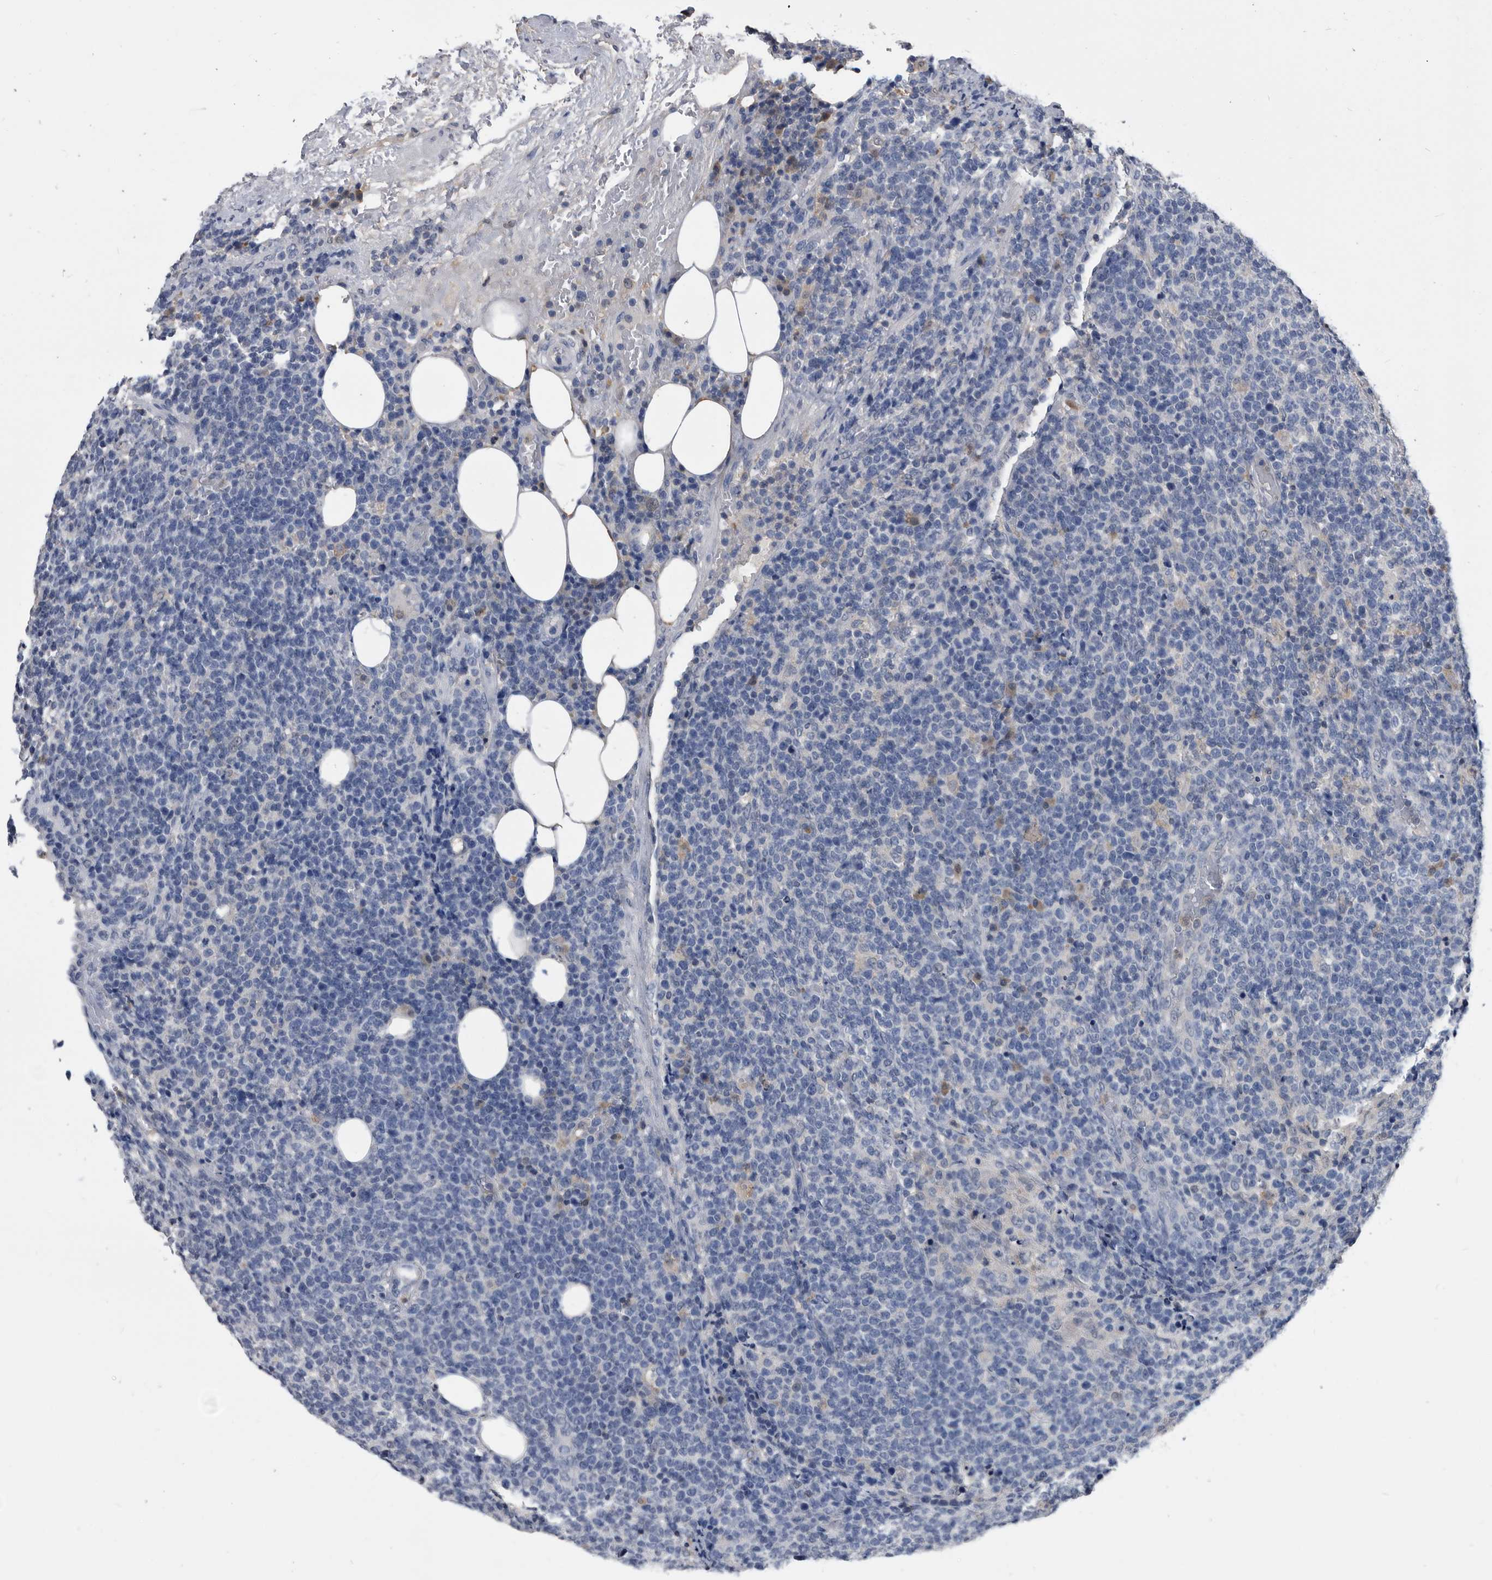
{"staining": {"intensity": "negative", "quantity": "none", "location": "none"}, "tissue": "lymphoma", "cell_type": "Tumor cells", "image_type": "cancer", "snomed": [{"axis": "morphology", "description": "Malignant lymphoma, non-Hodgkin's type, High grade"}, {"axis": "topography", "description": "Lymph node"}], "caption": "DAB immunohistochemical staining of high-grade malignant lymphoma, non-Hodgkin's type demonstrates no significant staining in tumor cells.", "gene": "PDXK", "patient": {"sex": "male", "age": 61}}